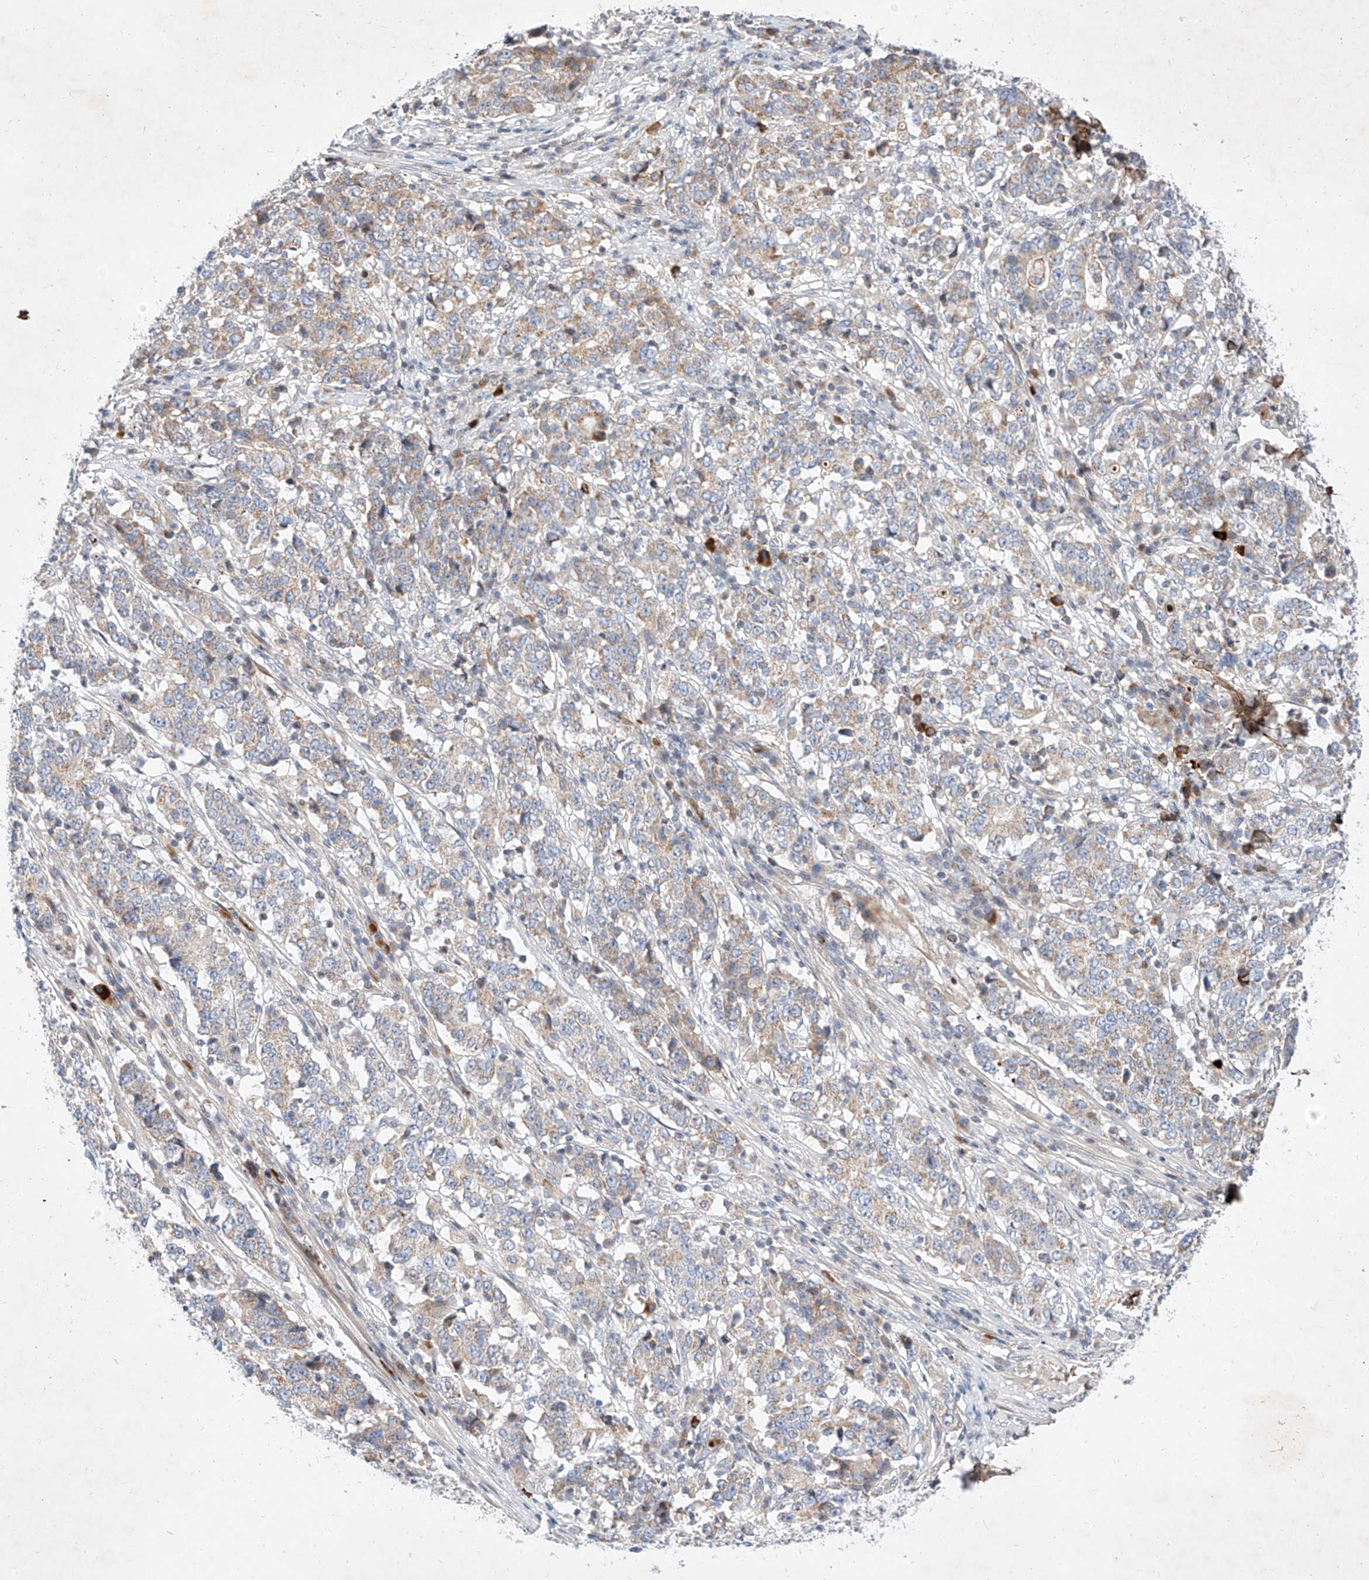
{"staining": {"intensity": "weak", "quantity": "25%-75%", "location": "cytoplasmic/membranous"}, "tissue": "stomach cancer", "cell_type": "Tumor cells", "image_type": "cancer", "snomed": [{"axis": "morphology", "description": "Adenocarcinoma, NOS"}, {"axis": "topography", "description": "Stomach"}], "caption": "Stomach adenocarcinoma stained for a protein demonstrates weak cytoplasmic/membranous positivity in tumor cells.", "gene": "OSGEPL1", "patient": {"sex": "male", "age": 59}}